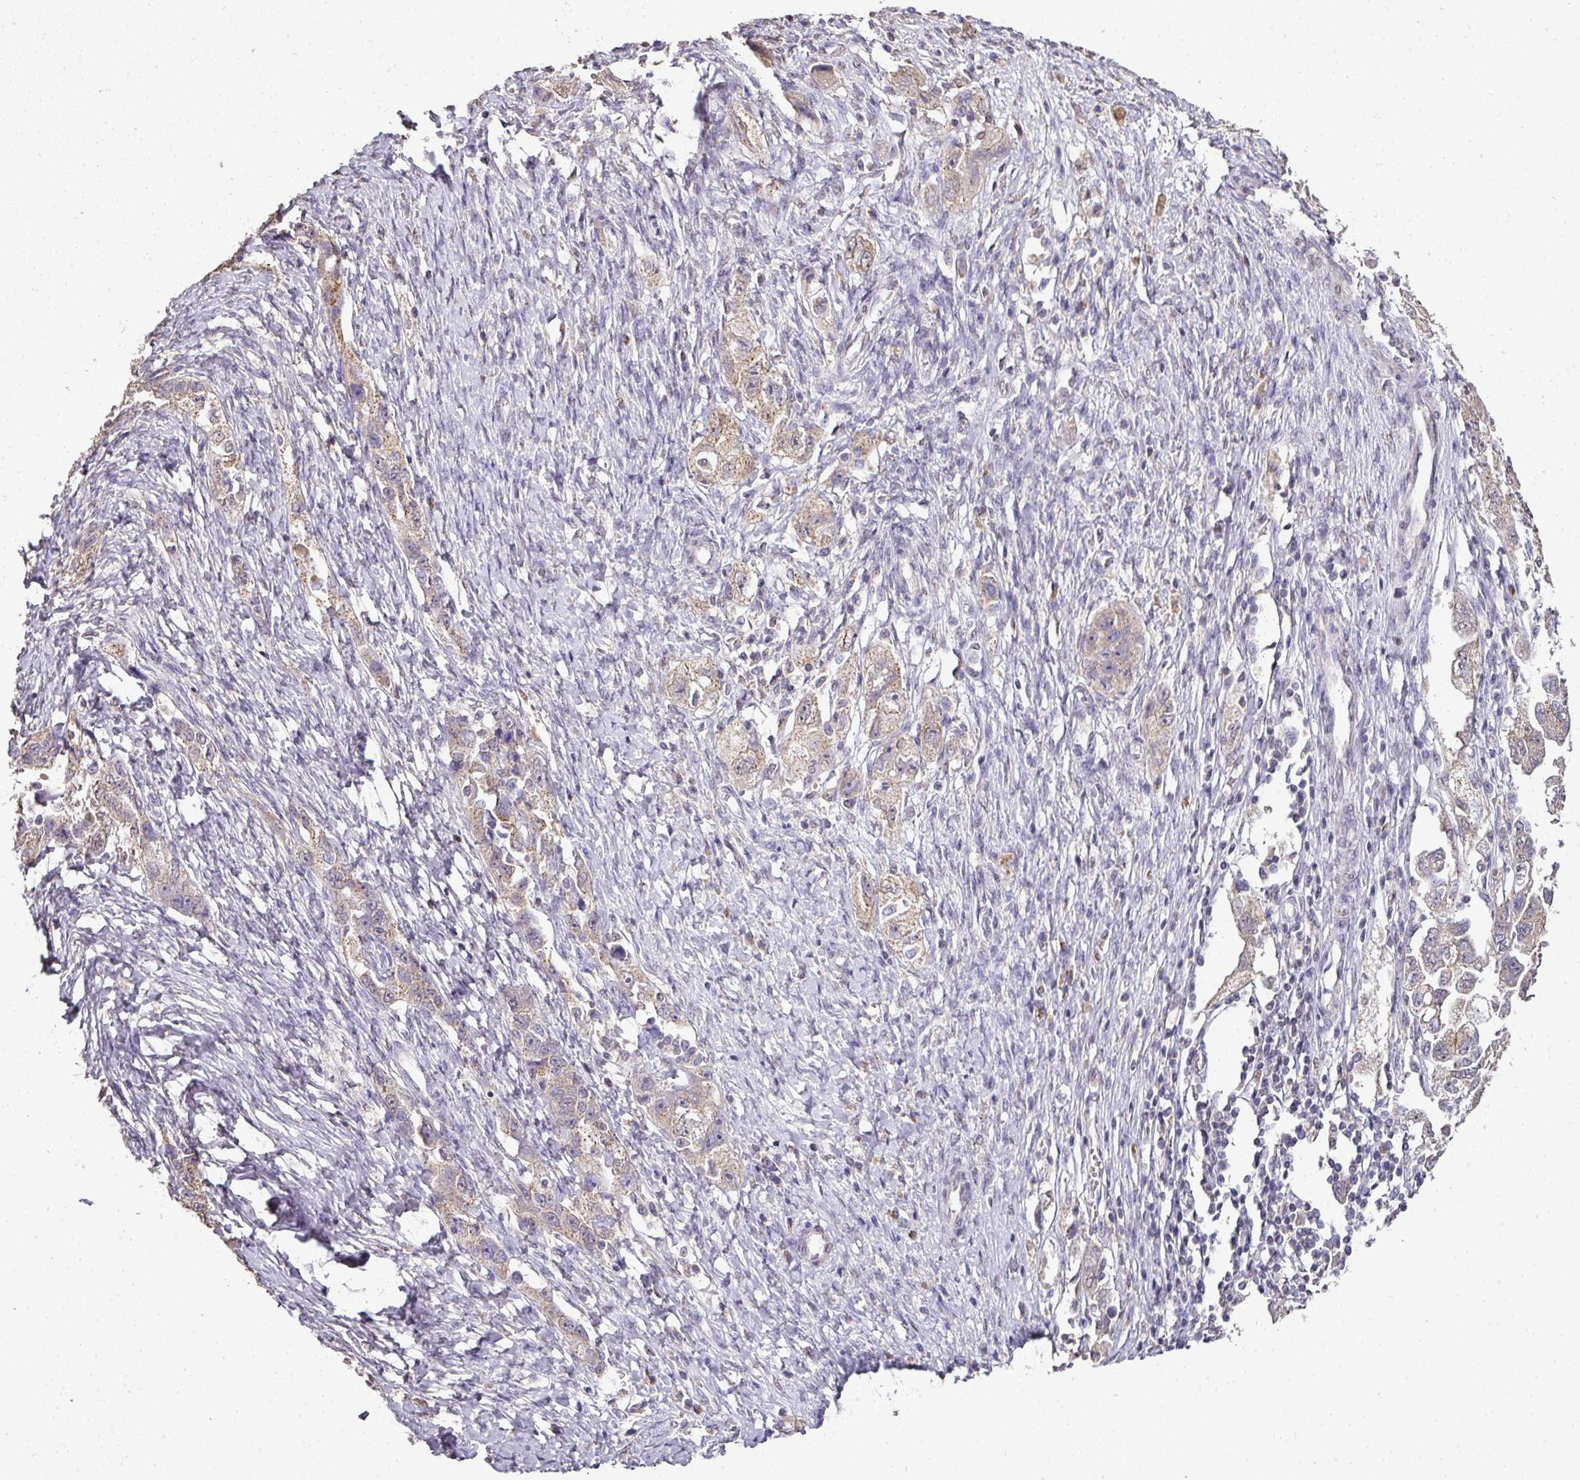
{"staining": {"intensity": "weak", "quantity": ">75%", "location": "cytoplasmic/membranous"}, "tissue": "ovarian cancer", "cell_type": "Tumor cells", "image_type": "cancer", "snomed": [{"axis": "morphology", "description": "Carcinoma, NOS"}, {"axis": "morphology", "description": "Cystadenocarcinoma, serous, NOS"}, {"axis": "topography", "description": "Ovary"}], "caption": "Serous cystadenocarcinoma (ovarian) tissue exhibits weak cytoplasmic/membranous staining in approximately >75% of tumor cells", "gene": "JPH2", "patient": {"sex": "female", "age": 69}}